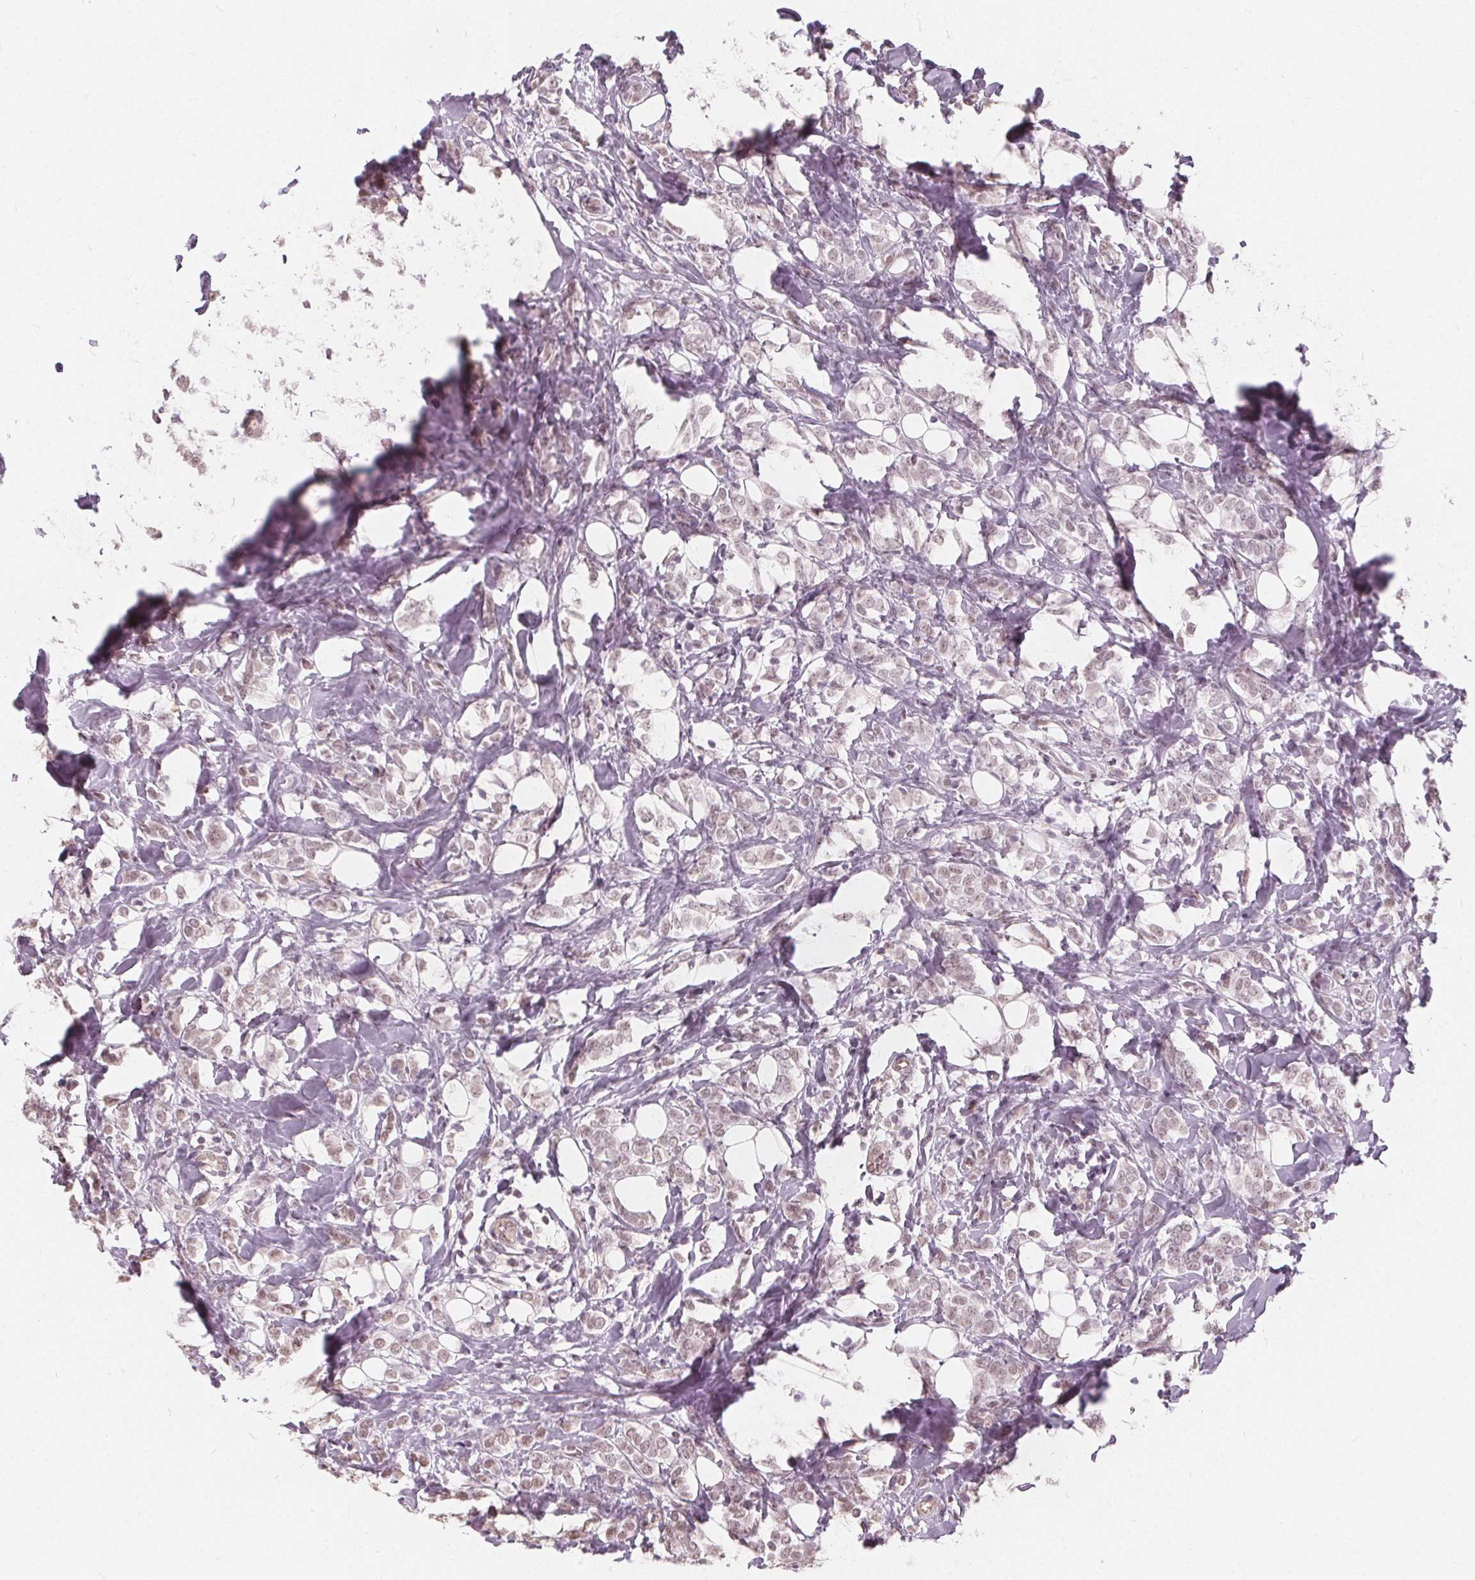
{"staining": {"intensity": "weak", "quantity": ">75%", "location": "nuclear"}, "tissue": "breast cancer", "cell_type": "Tumor cells", "image_type": "cancer", "snomed": [{"axis": "morphology", "description": "Lobular carcinoma"}, {"axis": "topography", "description": "Breast"}], "caption": "An image of human lobular carcinoma (breast) stained for a protein reveals weak nuclear brown staining in tumor cells.", "gene": "NUP210L", "patient": {"sex": "female", "age": 49}}